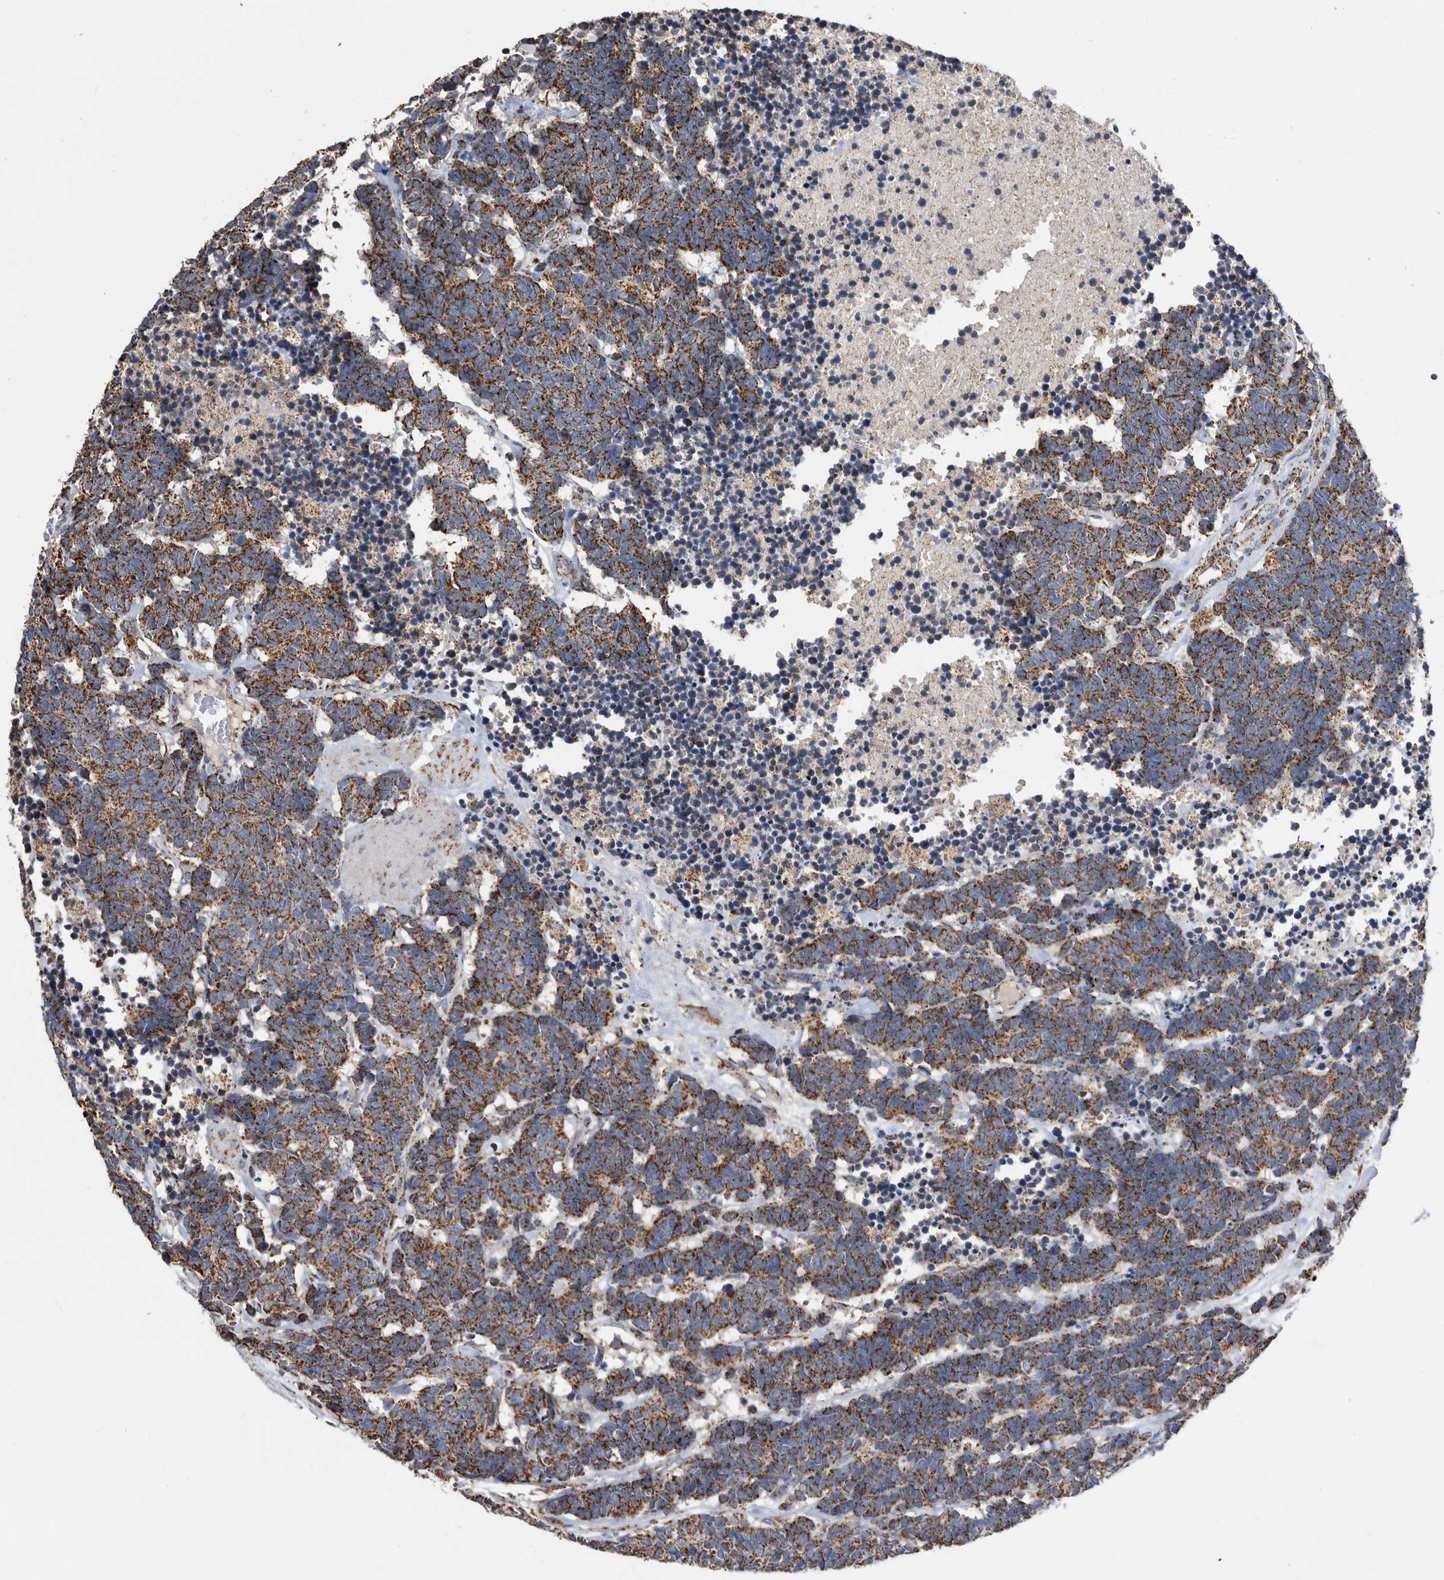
{"staining": {"intensity": "moderate", "quantity": ">75%", "location": "cytoplasmic/membranous"}, "tissue": "carcinoid", "cell_type": "Tumor cells", "image_type": "cancer", "snomed": [{"axis": "morphology", "description": "Carcinoma, NOS"}, {"axis": "morphology", "description": "Carcinoid, malignant, NOS"}, {"axis": "topography", "description": "Urinary bladder"}], "caption": "Protein expression by immunohistochemistry demonstrates moderate cytoplasmic/membranous expression in about >75% of tumor cells in malignant carcinoid. (DAB IHC with brightfield microscopy, high magnification).", "gene": "WFDC1", "patient": {"sex": "male", "age": 57}}